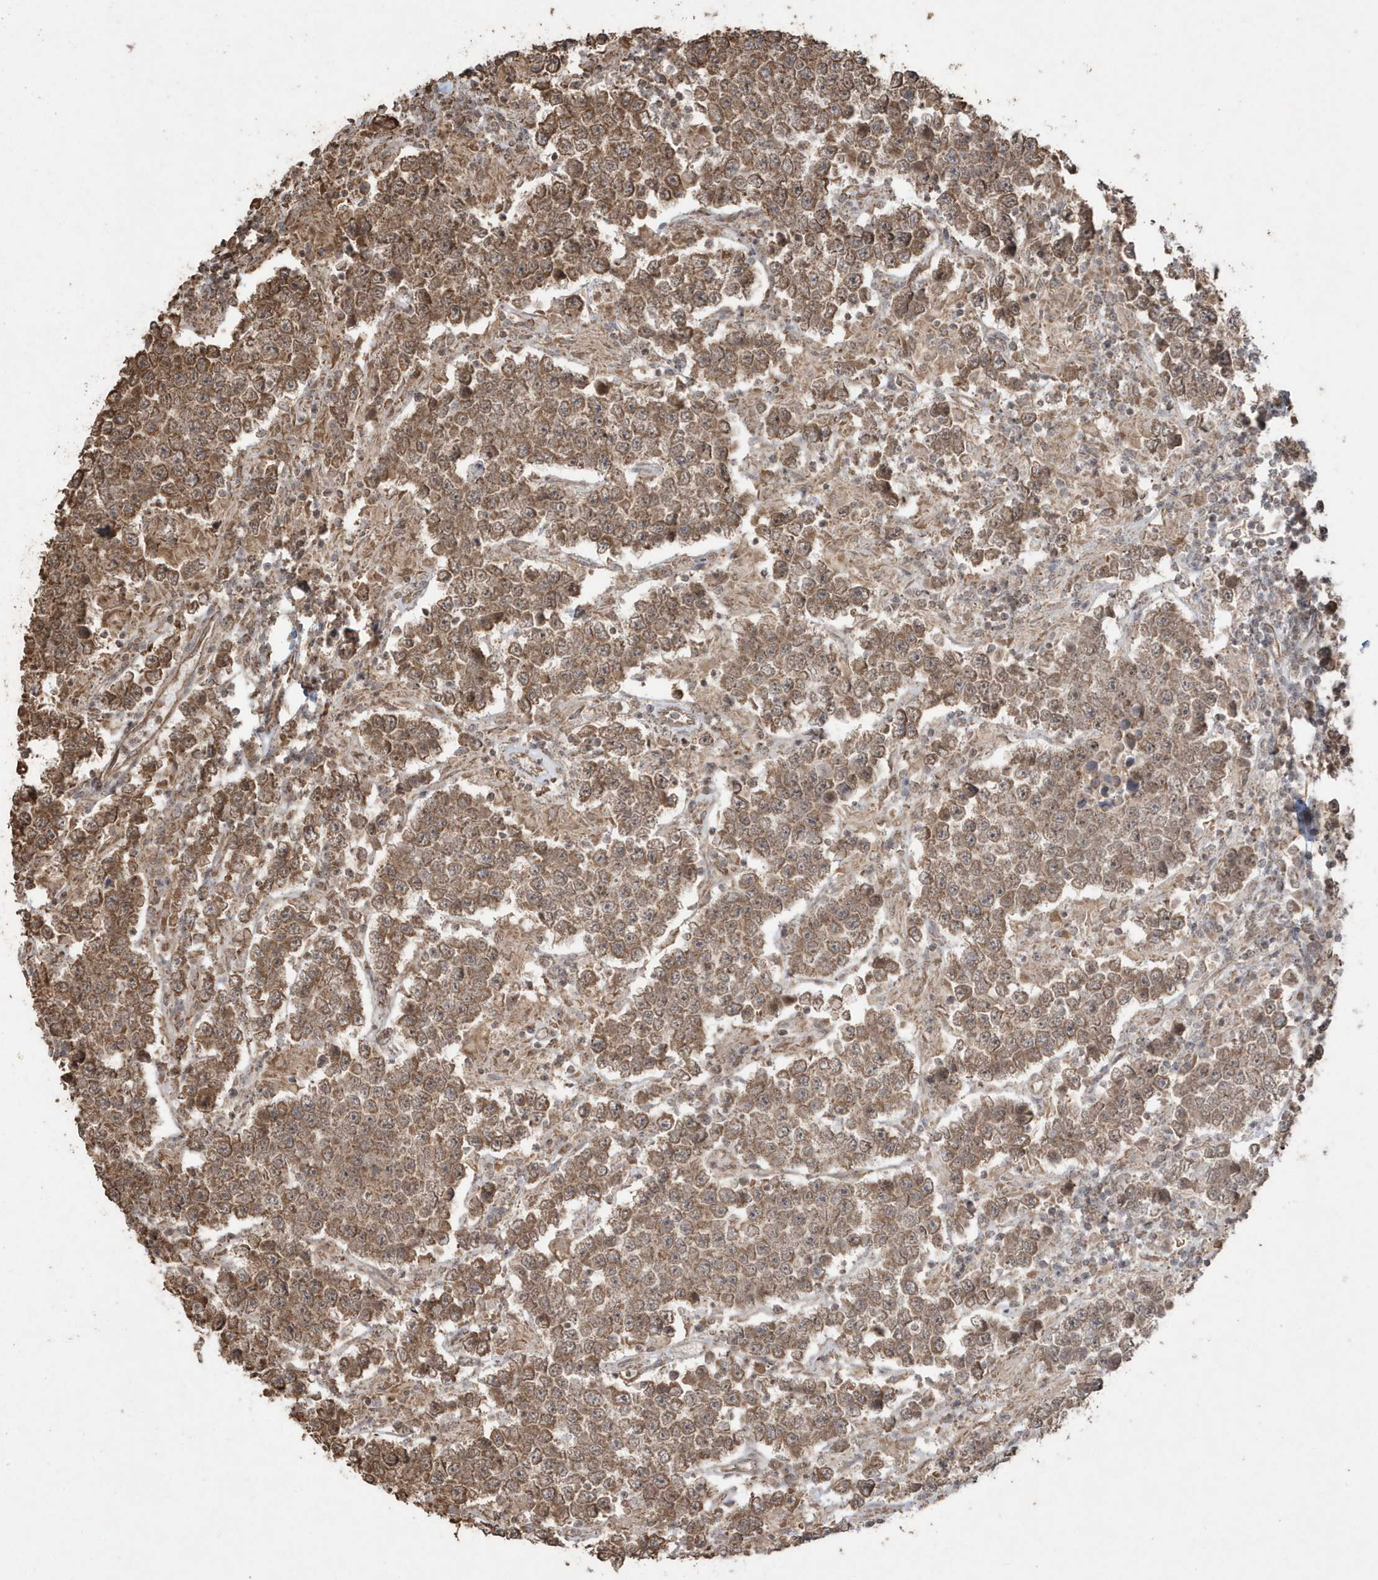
{"staining": {"intensity": "moderate", "quantity": ">75%", "location": "cytoplasmic/membranous"}, "tissue": "testis cancer", "cell_type": "Tumor cells", "image_type": "cancer", "snomed": [{"axis": "morphology", "description": "Normal tissue, NOS"}, {"axis": "morphology", "description": "Urothelial carcinoma, High grade"}, {"axis": "morphology", "description": "Seminoma, NOS"}, {"axis": "morphology", "description": "Carcinoma, Embryonal, NOS"}, {"axis": "topography", "description": "Urinary bladder"}, {"axis": "topography", "description": "Testis"}], "caption": "About >75% of tumor cells in human high-grade urothelial carcinoma (testis) display moderate cytoplasmic/membranous protein staining as visualized by brown immunohistochemical staining.", "gene": "PAXBP1", "patient": {"sex": "male", "age": 41}}